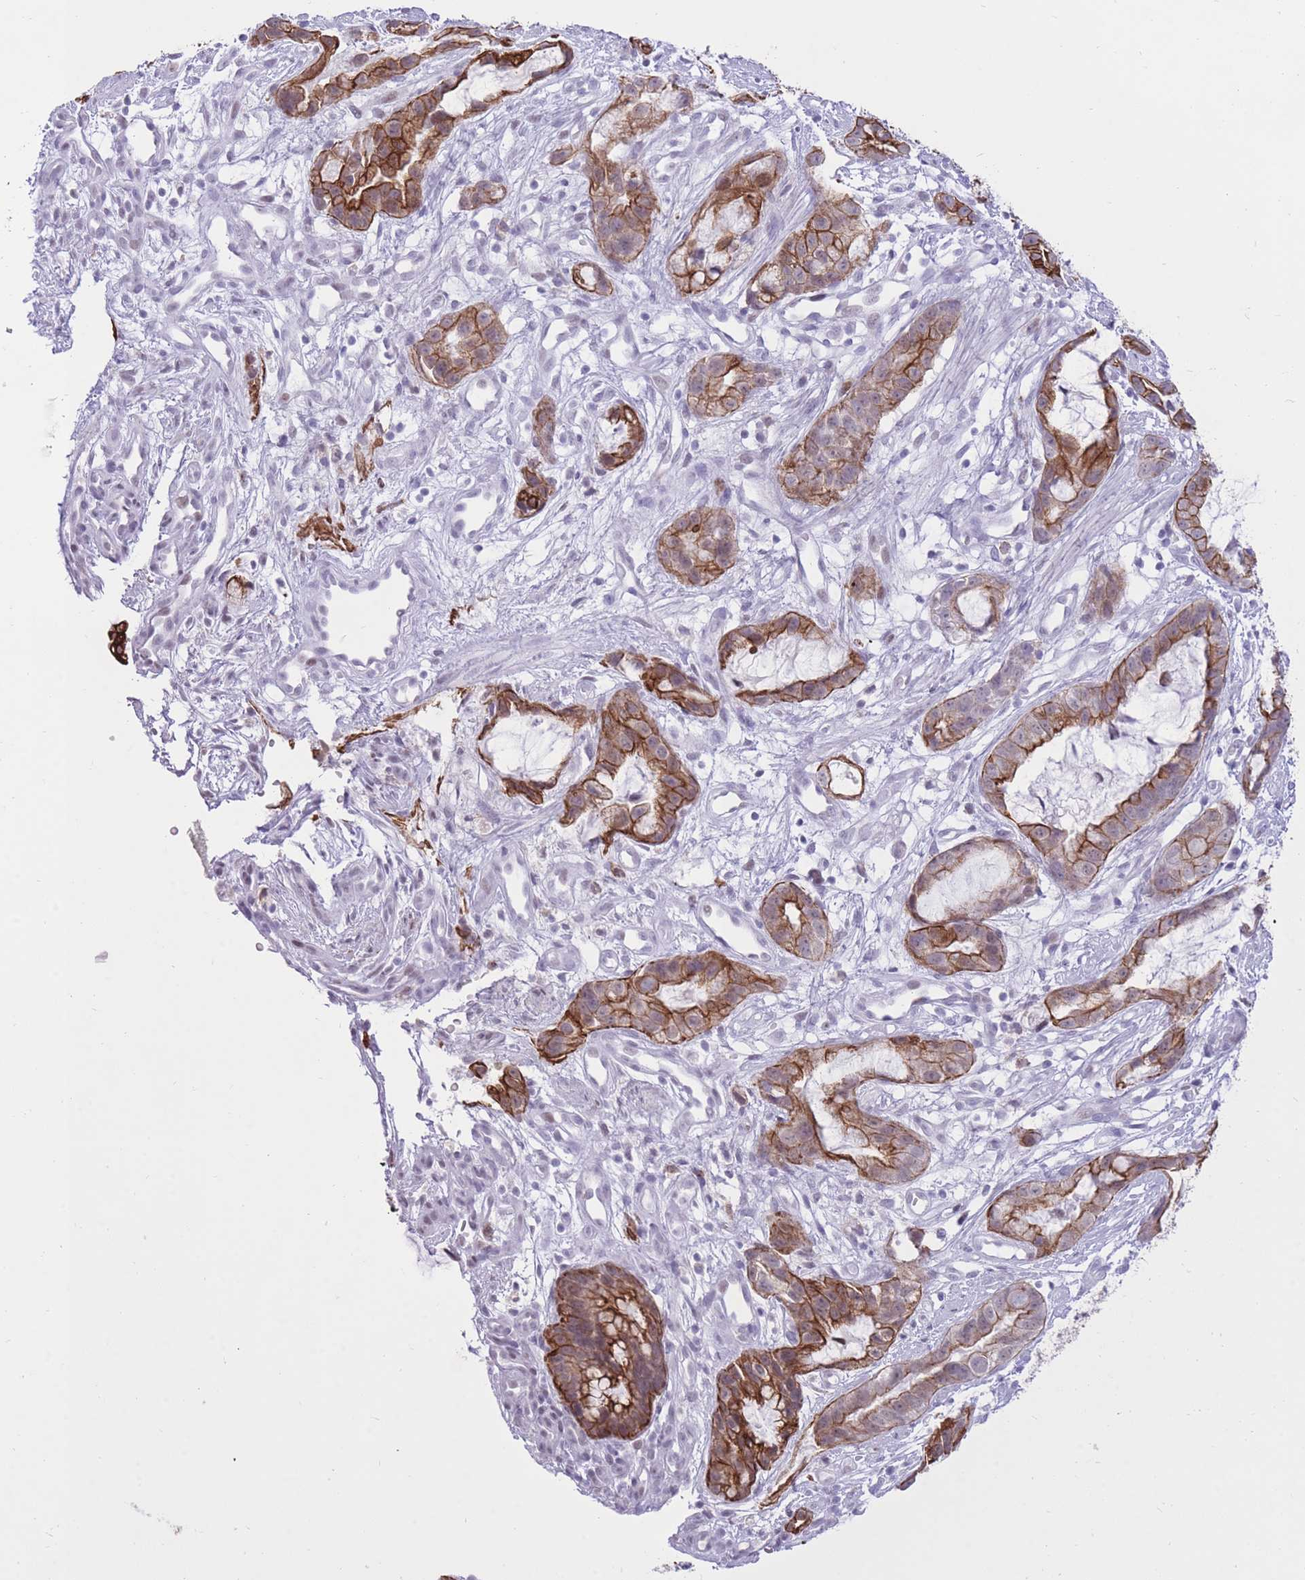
{"staining": {"intensity": "strong", "quantity": ">75%", "location": "cytoplasmic/membranous"}, "tissue": "stomach cancer", "cell_type": "Tumor cells", "image_type": "cancer", "snomed": [{"axis": "morphology", "description": "Adenocarcinoma, NOS"}, {"axis": "topography", "description": "Stomach"}], "caption": "Human stomach adenocarcinoma stained with a brown dye displays strong cytoplasmic/membranous positive staining in approximately >75% of tumor cells.", "gene": "MEIS3", "patient": {"sex": "male", "age": 55}}